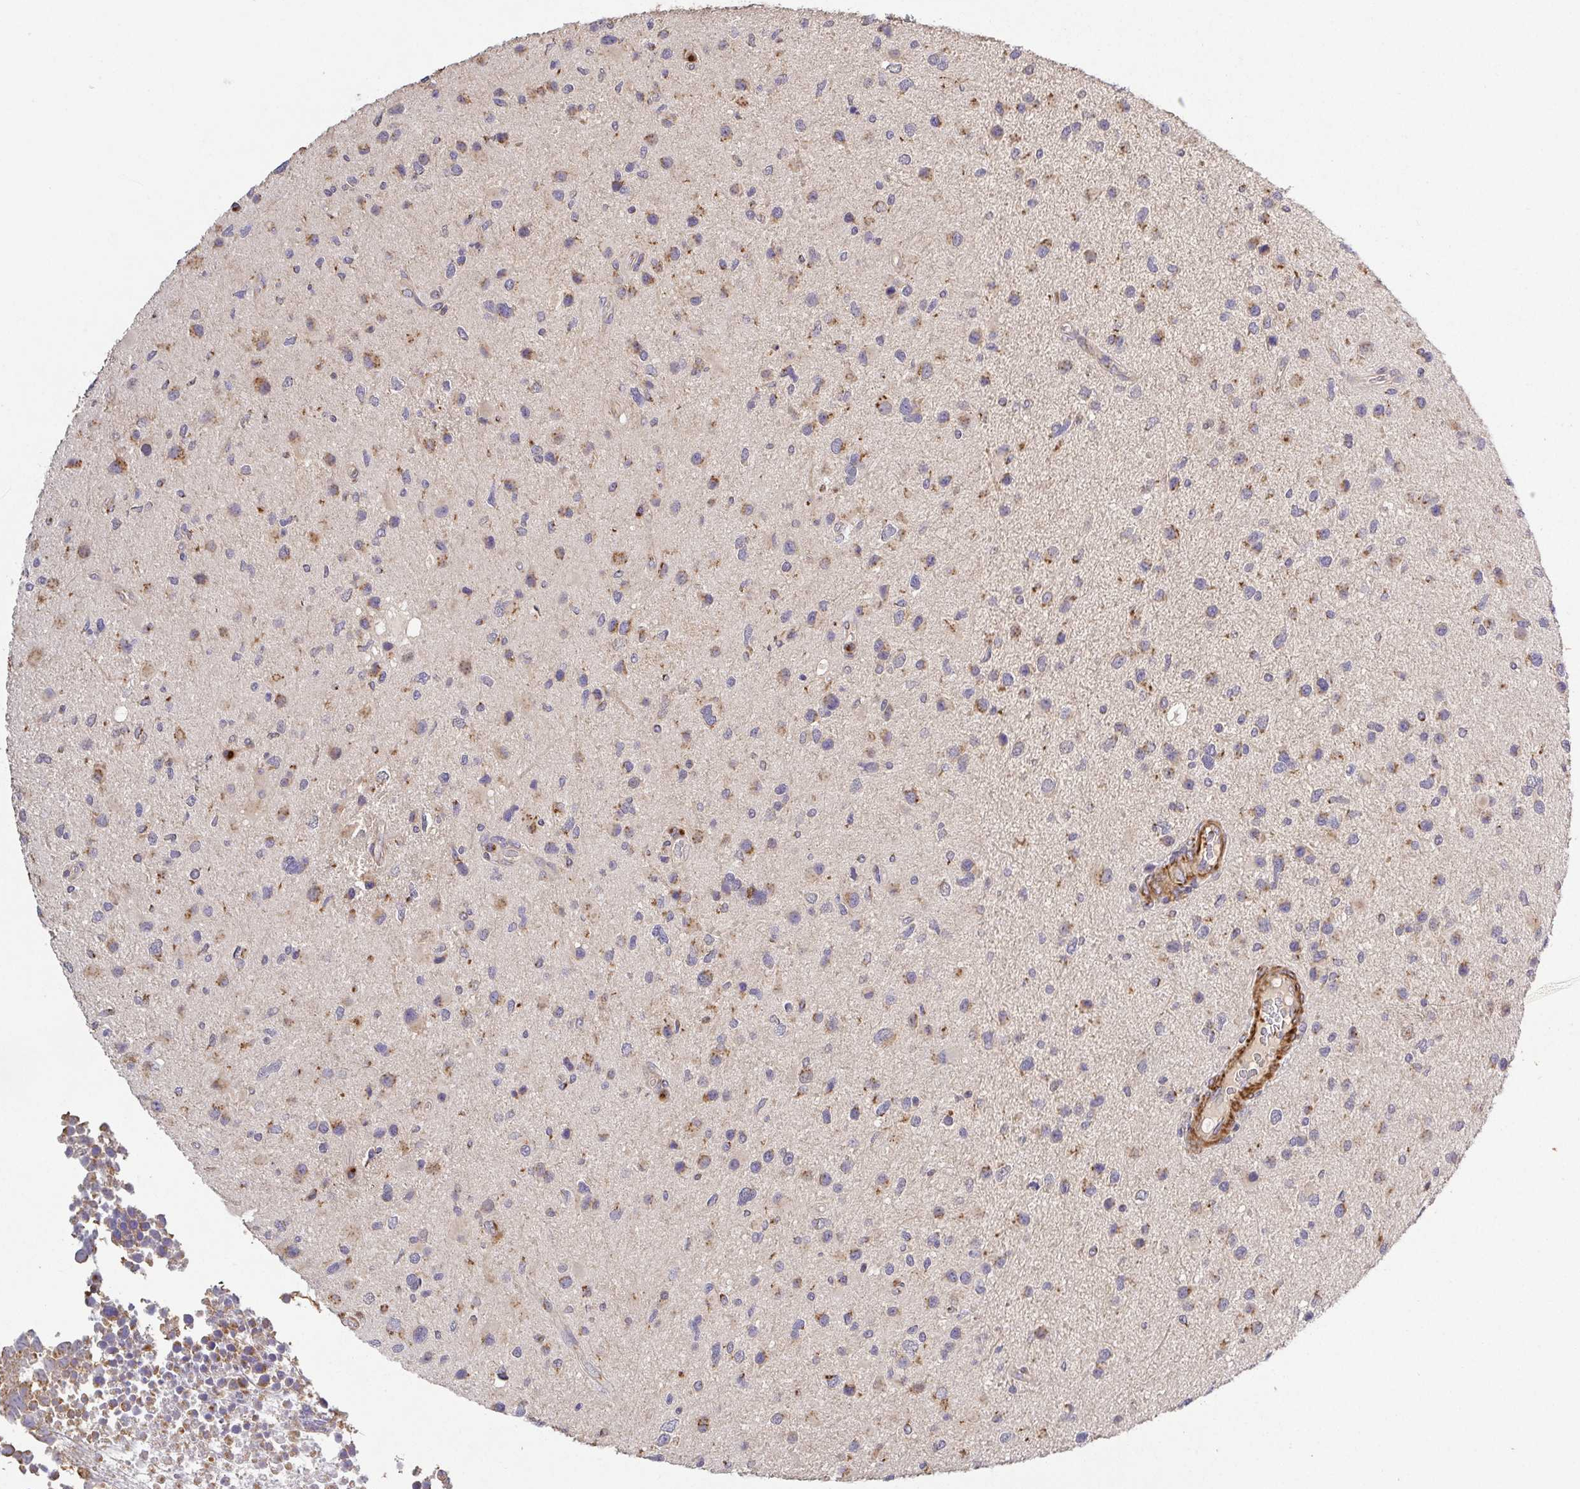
{"staining": {"intensity": "moderate", "quantity": "25%-75%", "location": "cytoplasmic/membranous"}, "tissue": "glioma", "cell_type": "Tumor cells", "image_type": "cancer", "snomed": [{"axis": "morphology", "description": "Glioma, malignant, Low grade"}, {"axis": "topography", "description": "Brain"}], "caption": "High-magnification brightfield microscopy of glioma stained with DAB (brown) and counterstained with hematoxylin (blue). tumor cells exhibit moderate cytoplasmic/membranous staining is present in about25%-75% of cells.", "gene": "TM9SF4", "patient": {"sex": "female", "age": 32}}